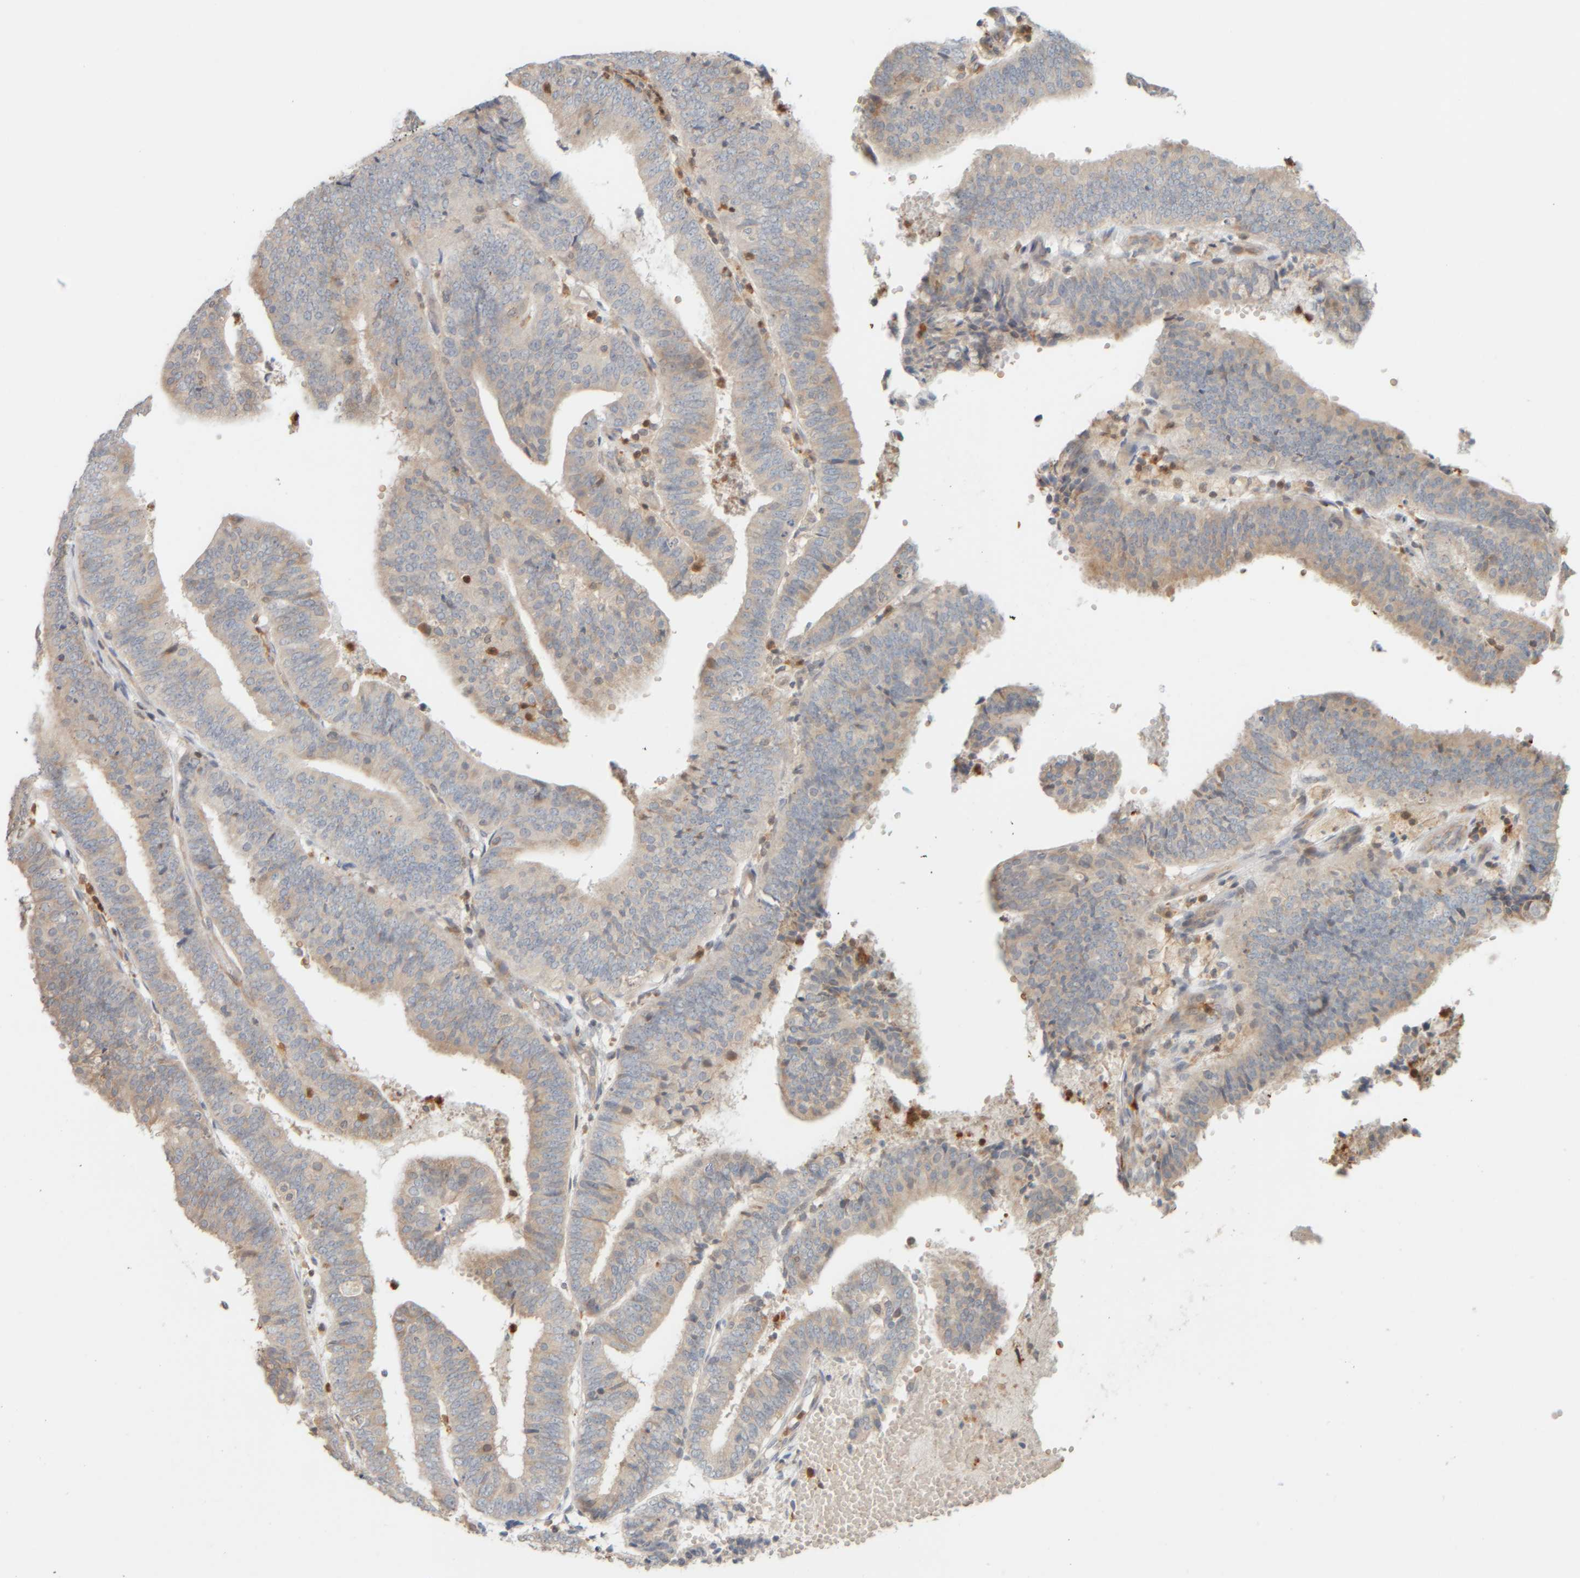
{"staining": {"intensity": "weak", "quantity": "25%-75%", "location": "cytoplasmic/membranous"}, "tissue": "endometrial cancer", "cell_type": "Tumor cells", "image_type": "cancer", "snomed": [{"axis": "morphology", "description": "Adenocarcinoma, NOS"}, {"axis": "topography", "description": "Endometrium"}], "caption": "Immunohistochemistry (IHC) of endometrial cancer shows low levels of weak cytoplasmic/membranous staining in approximately 25%-75% of tumor cells.", "gene": "PTGES3L-AARSD1", "patient": {"sex": "female", "age": 63}}